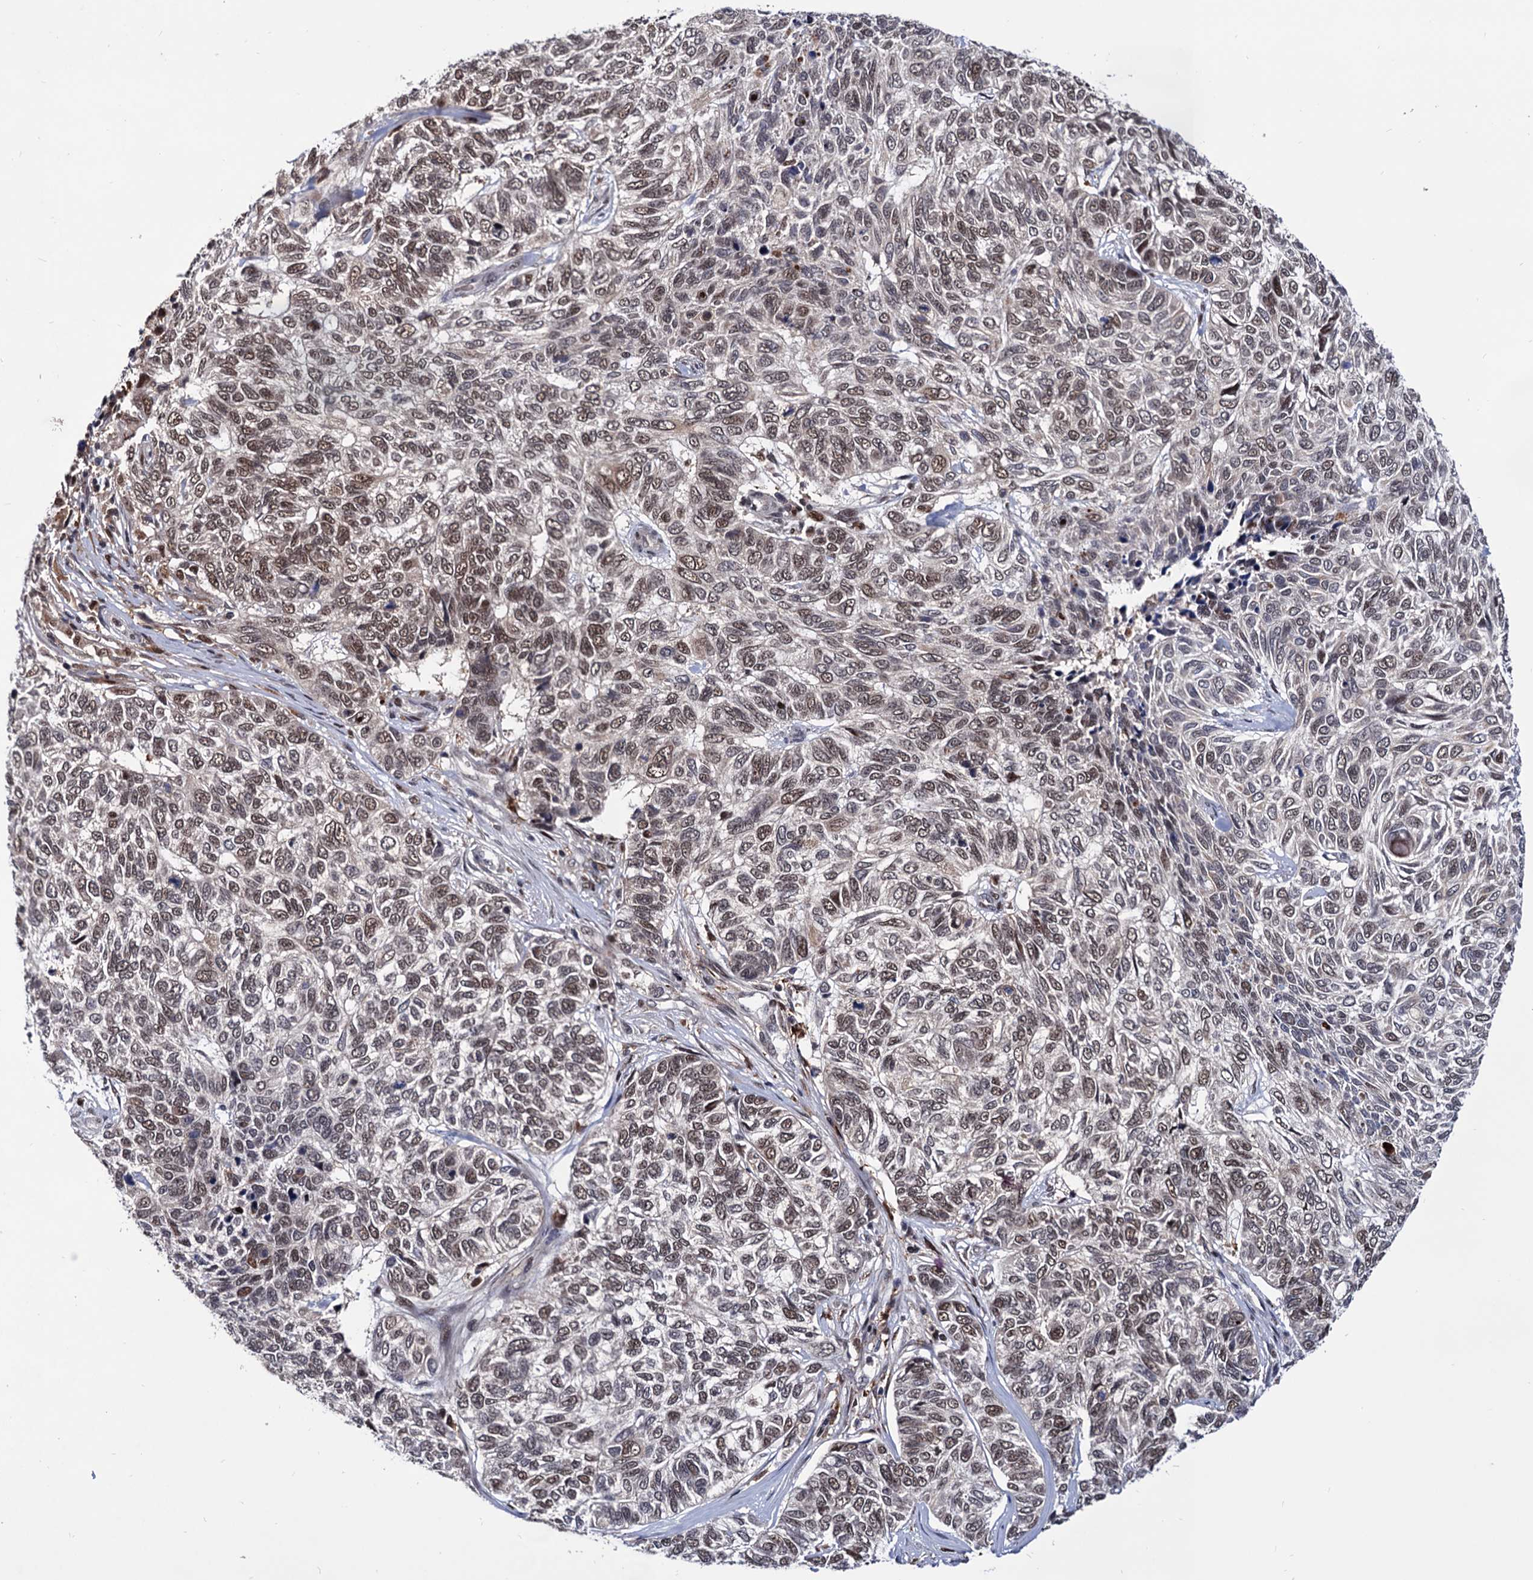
{"staining": {"intensity": "moderate", "quantity": ">75%", "location": "nuclear"}, "tissue": "skin cancer", "cell_type": "Tumor cells", "image_type": "cancer", "snomed": [{"axis": "morphology", "description": "Basal cell carcinoma"}, {"axis": "topography", "description": "Skin"}], "caption": "Basal cell carcinoma (skin) tissue displays moderate nuclear staining in approximately >75% of tumor cells", "gene": "RNASEH2B", "patient": {"sex": "female", "age": 65}}